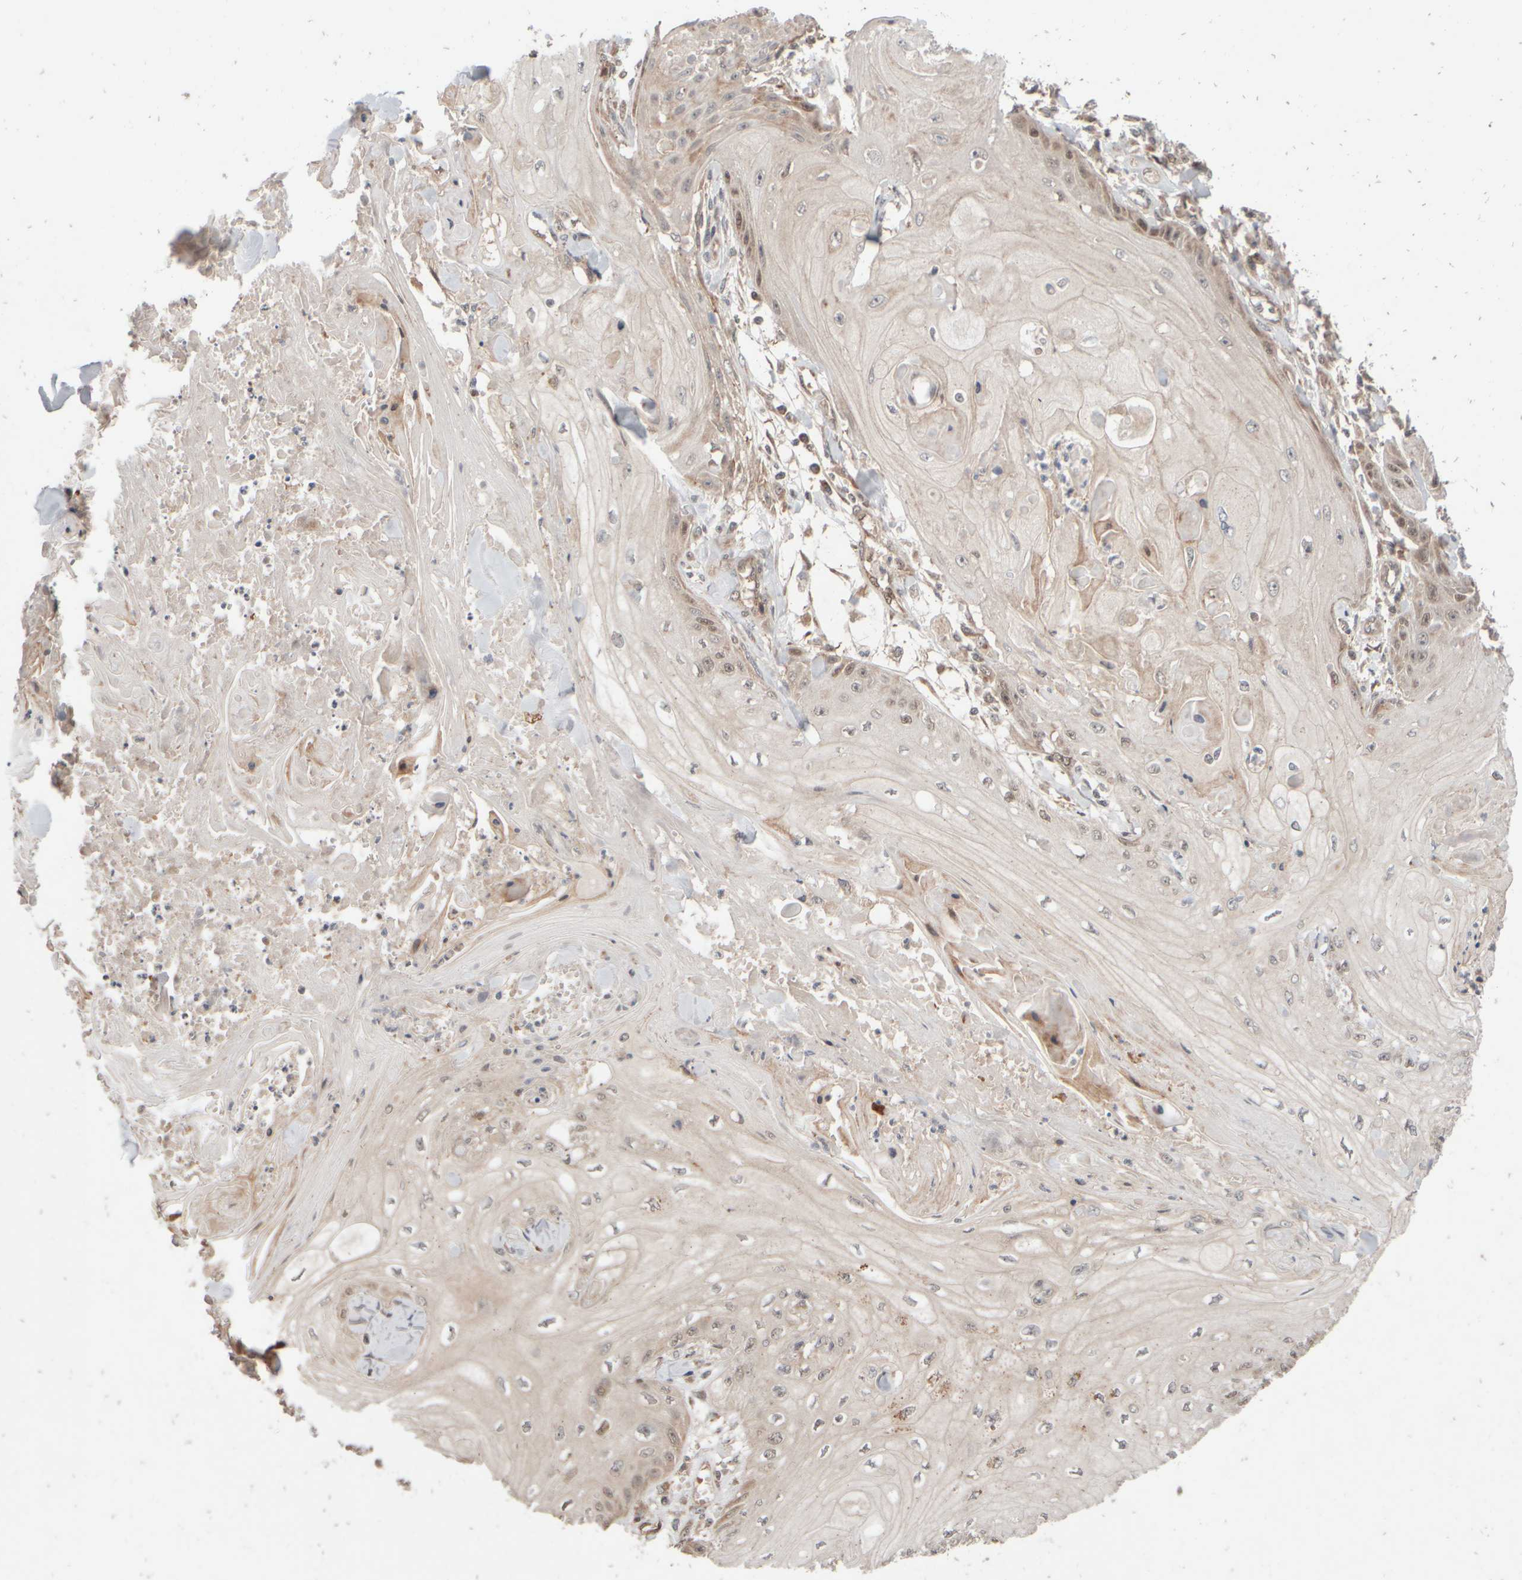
{"staining": {"intensity": "weak", "quantity": "<25%", "location": "cytoplasmic/membranous,nuclear"}, "tissue": "skin cancer", "cell_type": "Tumor cells", "image_type": "cancer", "snomed": [{"axis": "morphology", "description": "Squamous cell carcinoma, NOS"}, {"axis": "topography", "description": "Skin"}], "caption": "Histopathology image shows no significant protein expression in tumor cells of skin cancer (squamous cell carcinoma).", "gene": "ABHD11", "patient": {"sex": "male", "age": 74}}